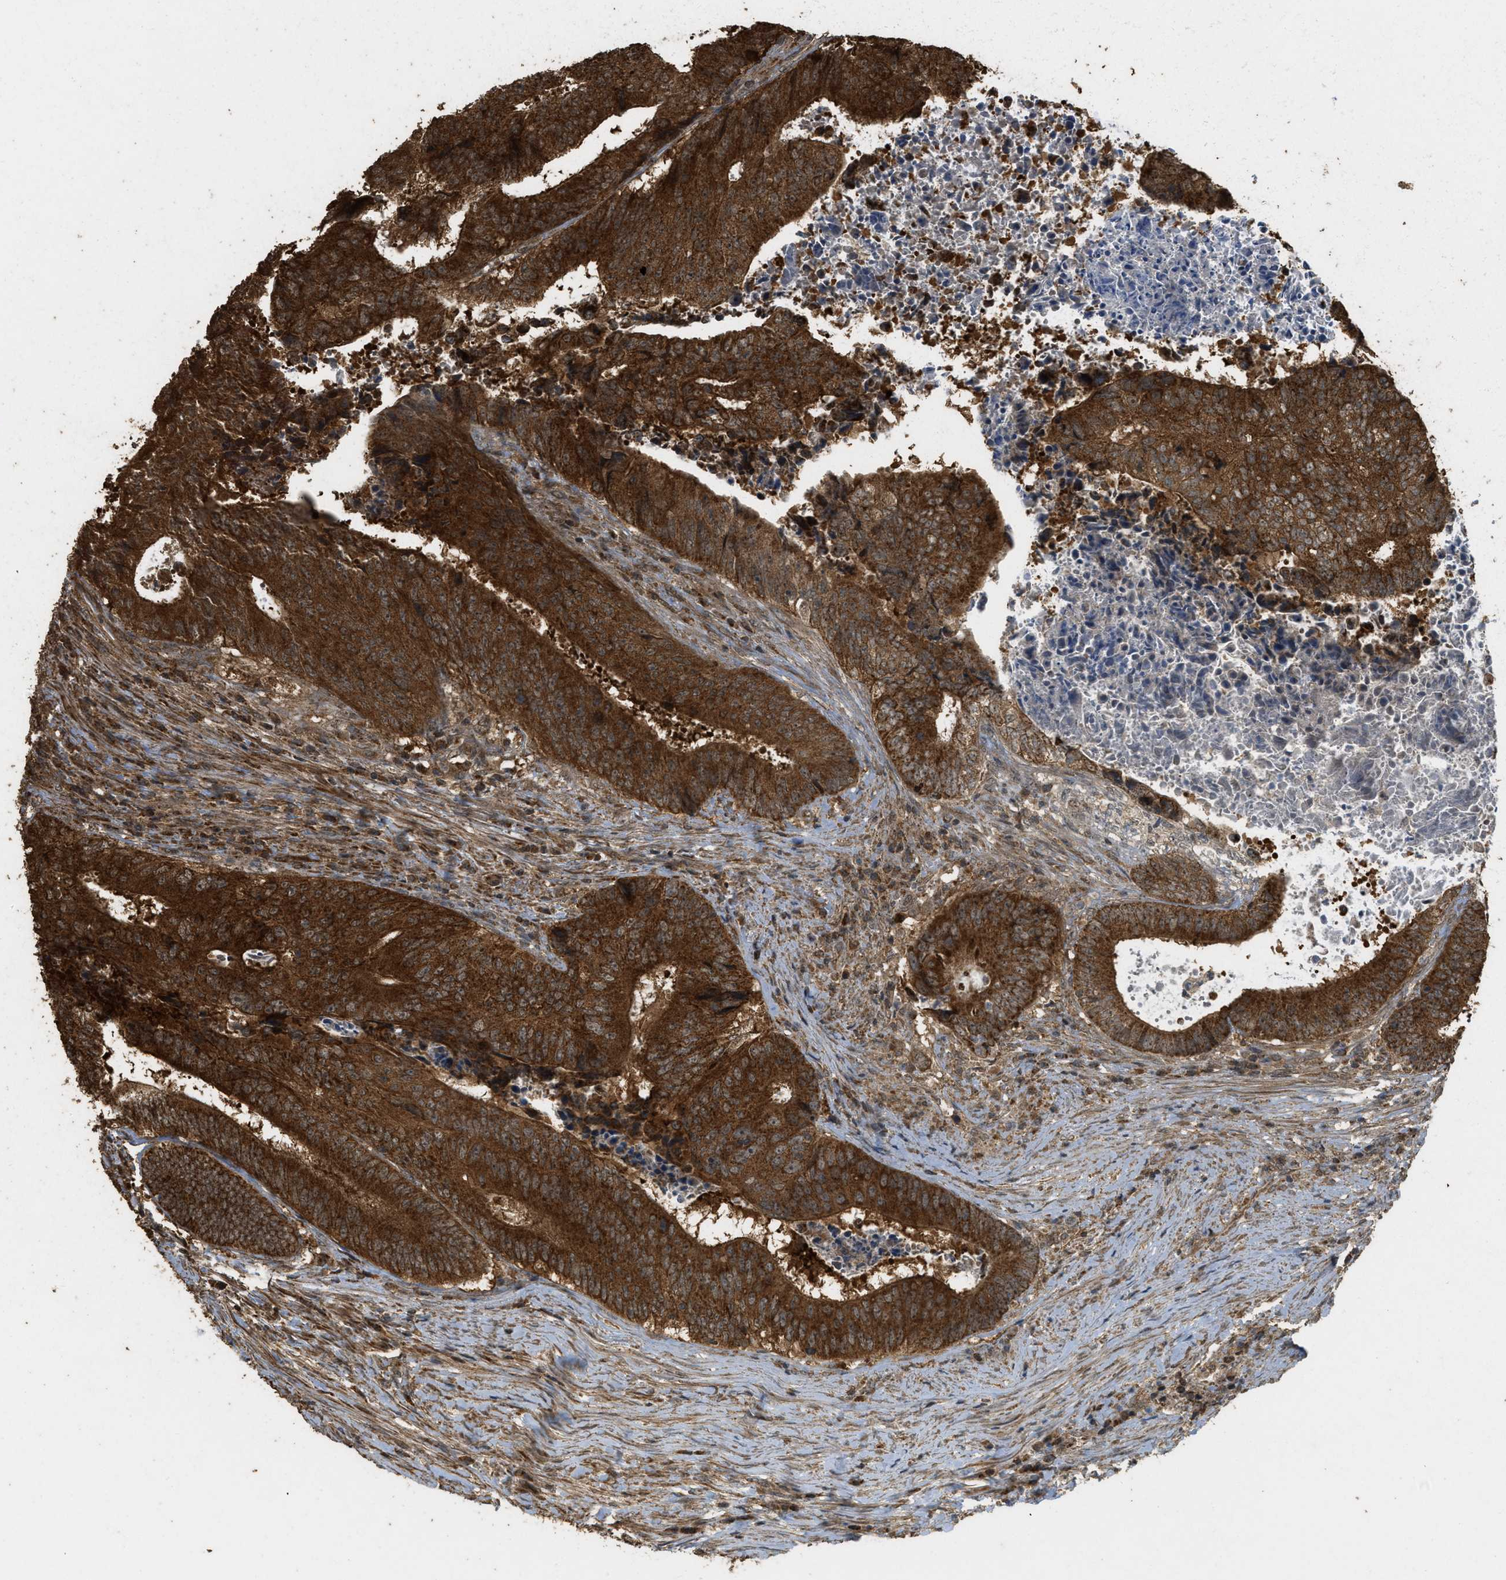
{"staining": {"intensity": "strong", "quantity": ">75%", "location": "cytoplasmic/membranous"}, "tissue": "colorectal cancer", "cell_type": "Tumor cells", "image_type": "cancer", "snomed": [{"axis": "morphology", "description": "Adenocarcinoma, NOS"}, {"axis": "topography", "description": "Rectum"}], "caption": "Colorectal cancer (adenocarcinoma) tissue demonstrates strong cytoplasmic/membranous staining in about >75% of tumor cells The protein is stained brown, and the nuclei are stained in blue (DAB IHC with brightfield microscopy, high magnification).", "gene": "CTPS1", "patient": {"sex": "male", "age": 72}}